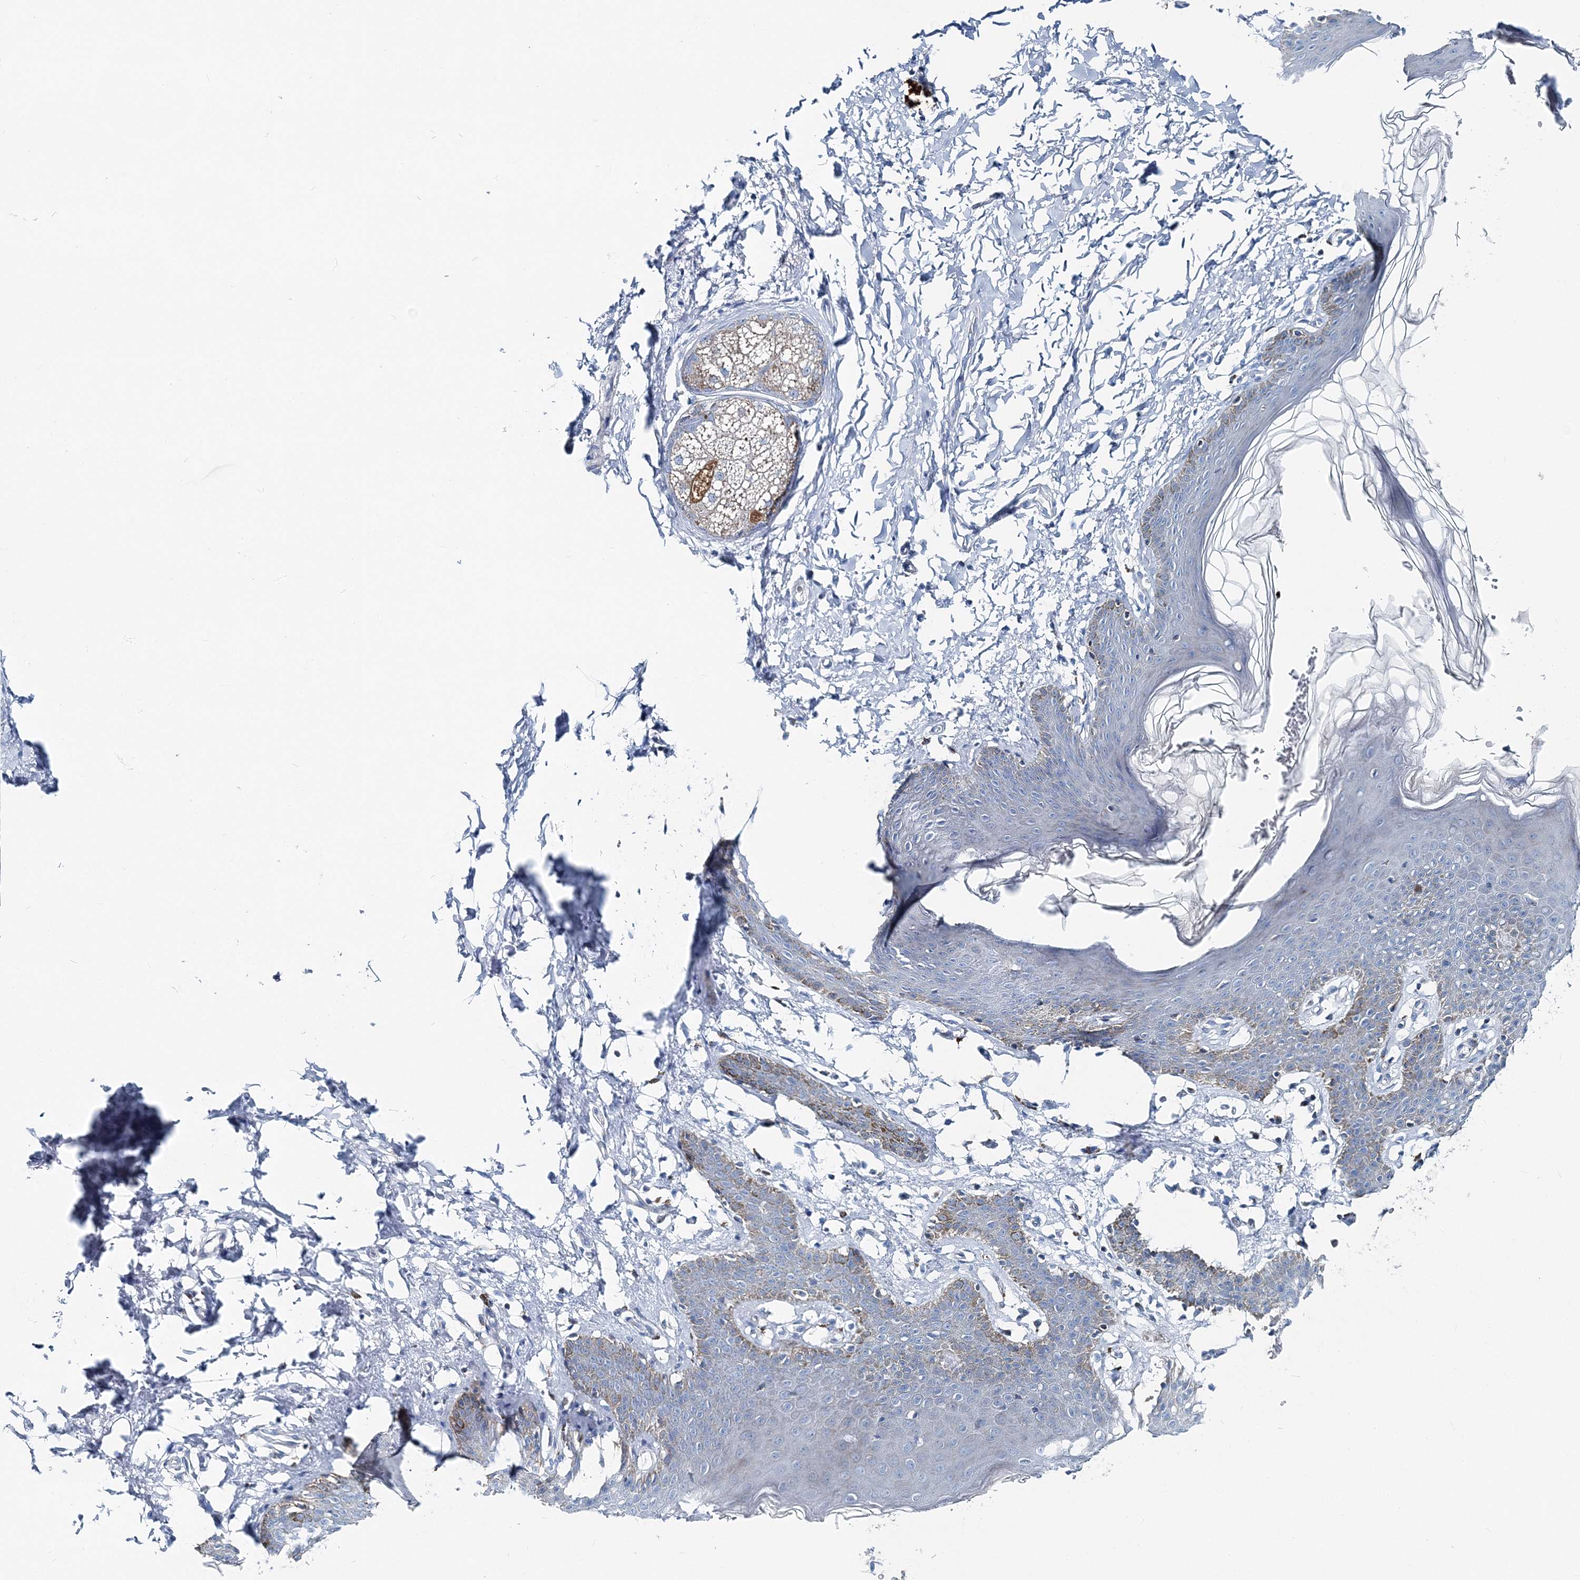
{"staining": {"intensity": "moderate", "quantity": "<25%", "location": "cytoplasmic/membranous"}, "tissue": "skin", "cell_type": "Epidermal cells", "image_type": "normal", "snomed": [{"axis": "morphology", "description": "Normal tissue, NOS"}, {"axis": "topography", "description": "Vulva"}], "caption": "Protein staining displays moderate cytoplasmic/membranous staining in about <25% of epidermal cells in benign skin.", "gene": "GABARAPL2", "patient": {"sex": "female", "age": 66}}